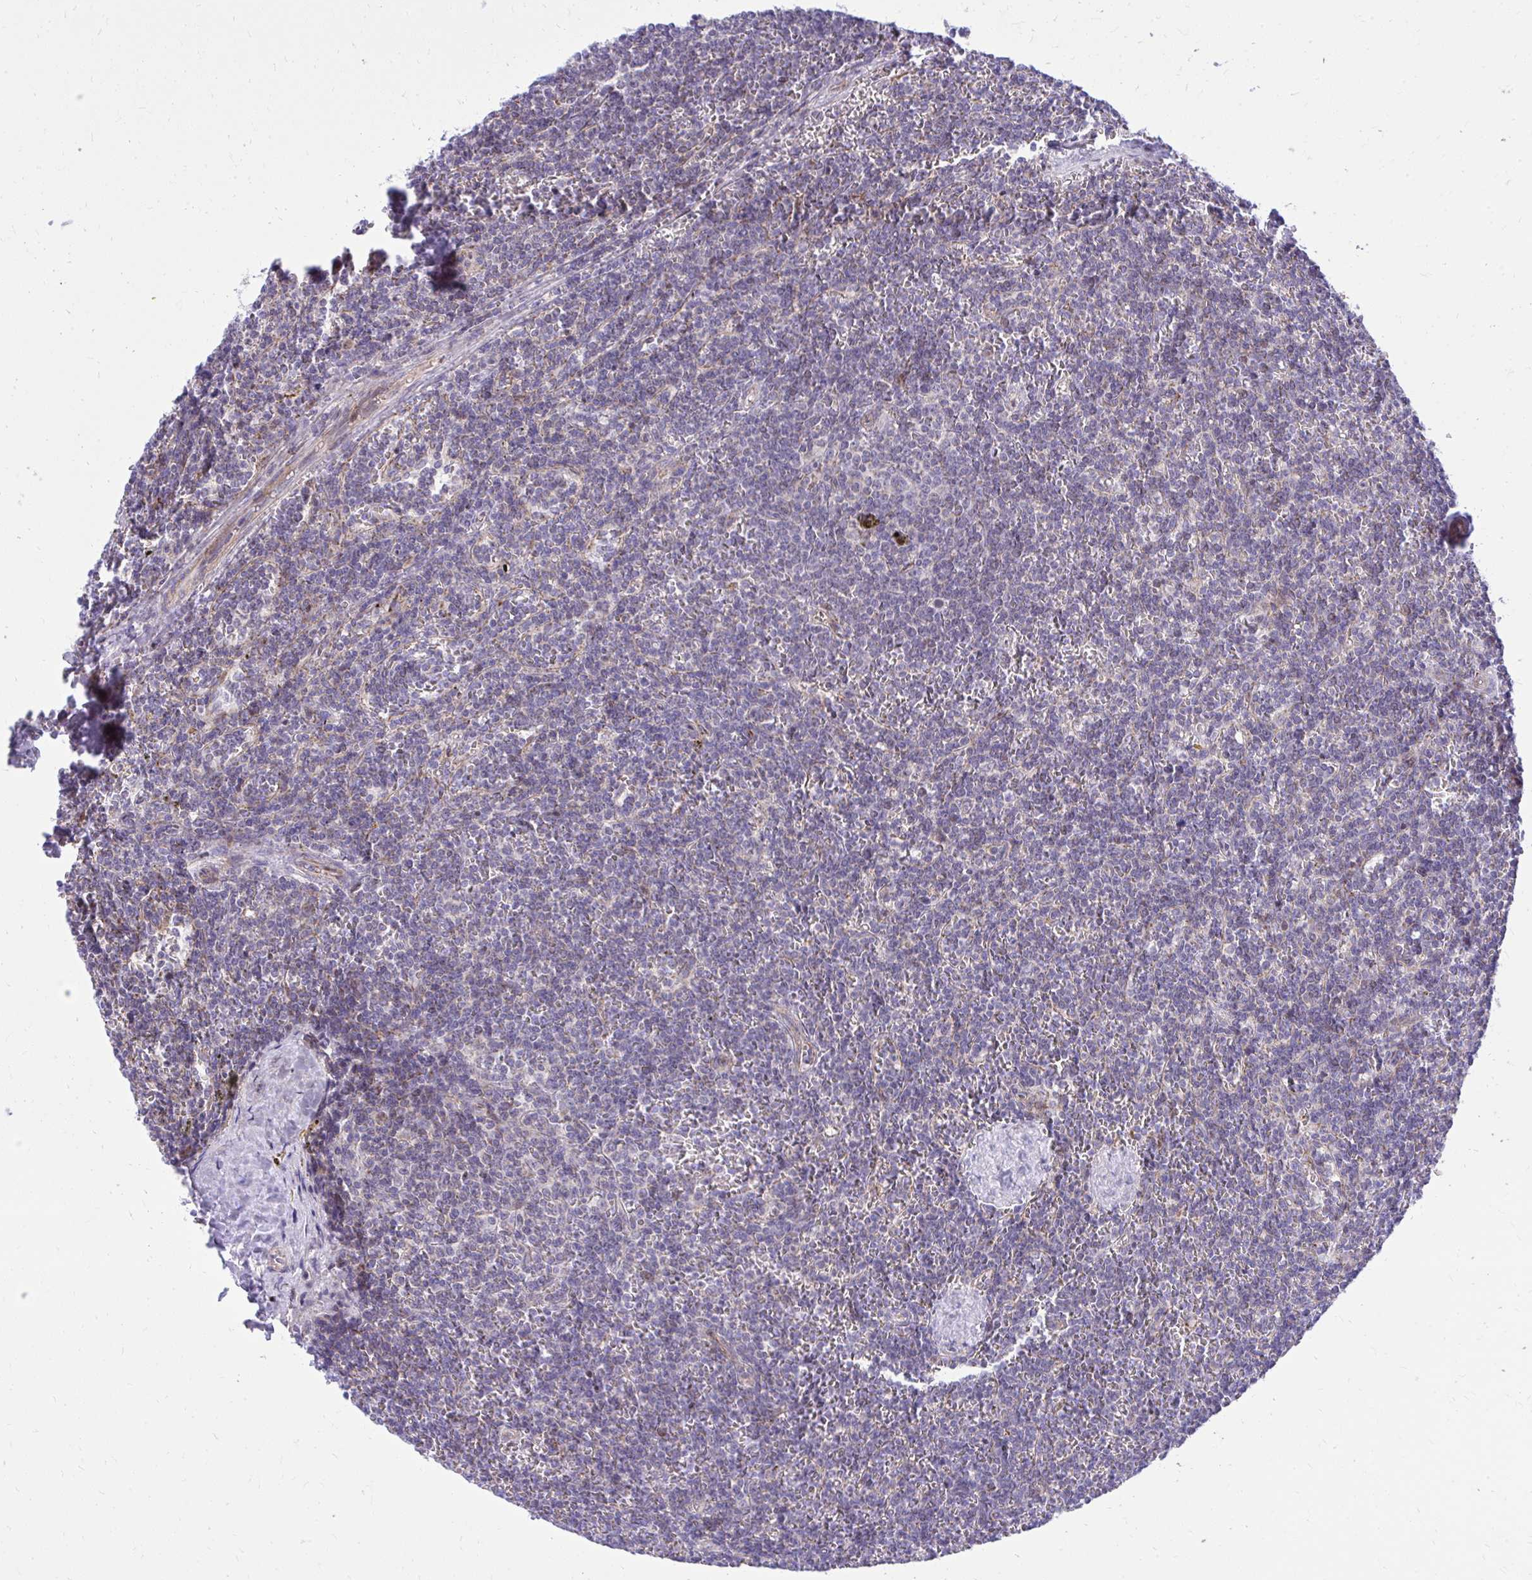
{"staining": {"intensity": "negative", "quantity": "none", "location": "none"}, "tissue": "lymphoma", "cell_type": "Tumor cells", "image_type": "cancer", "snomed": [{"axis": "morphology", "description": "Malignant lymphoma, non-Hodgkin's type, Low grade"}, {"axis": "topography", "description": "Spleen"}], "caption": "IHC of malignant lymphoma, non-Hodgkin's type (low-grade) displays no staining in tumor cells.", "gene": "GPRIN3", "patient": {"sex": "male", "age": 78}}